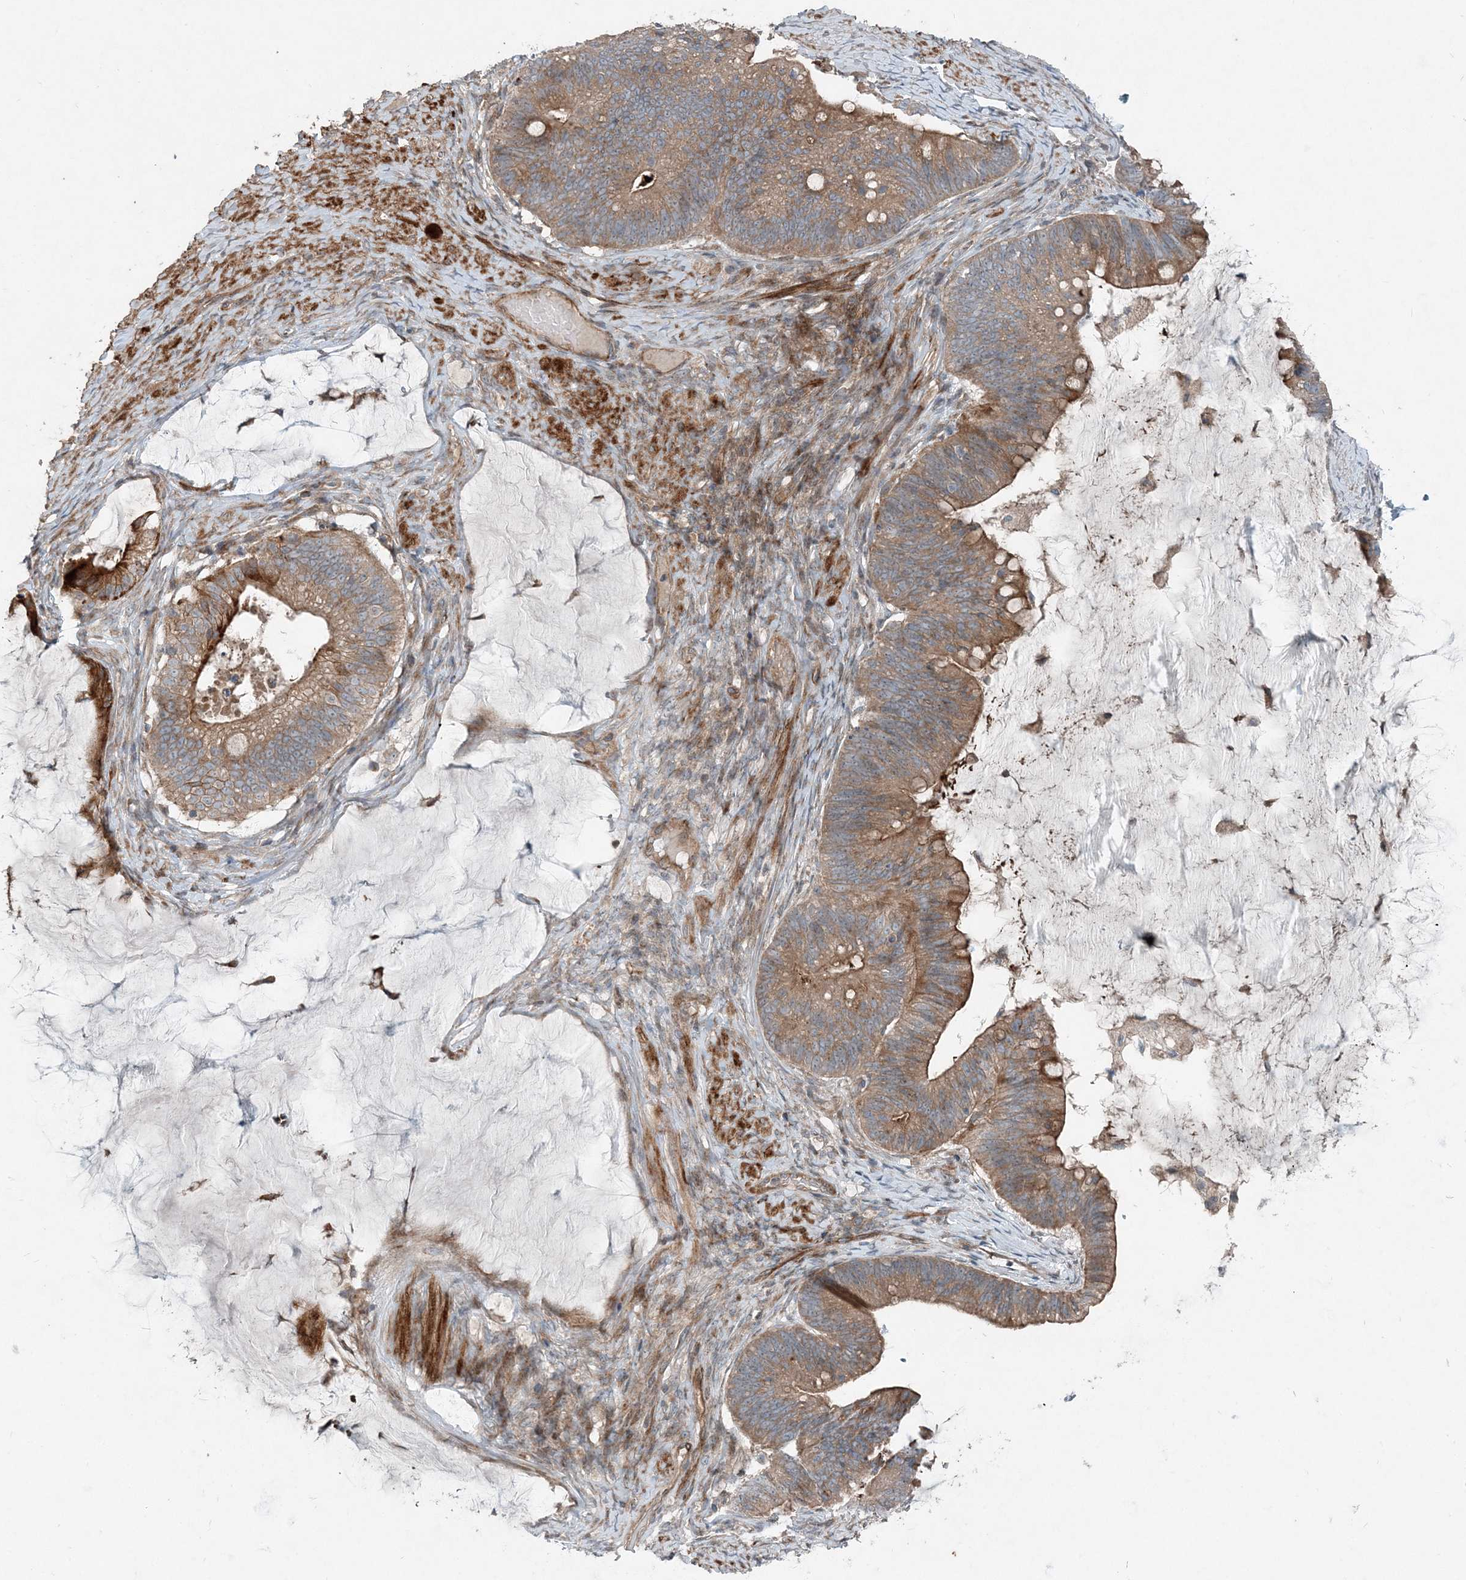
{"staining": {"intensity": "moderate", "quantity": ">75%", "location": "cytoplasmic/membranous"}, "tissue": "ovarian cancer", "cell_type": "Tumor cells", "image_type": "cancer", "snomed": [{"axis": "morphology", "description": "Cystadenocarcinoma, mucinous, NOS"}, {"axis": "topography", "description": "Ovary"}], "caption": "IHC micrograph of human ovarian mucinous cystadenocarcinoma stained for a protein (brown), which demonstrates medium levels of moderate cytoplasmic/membranous staining in about >75% of tumor cells.", "gene": "INTU", "patient": {"sex": "female", "age": 61}}